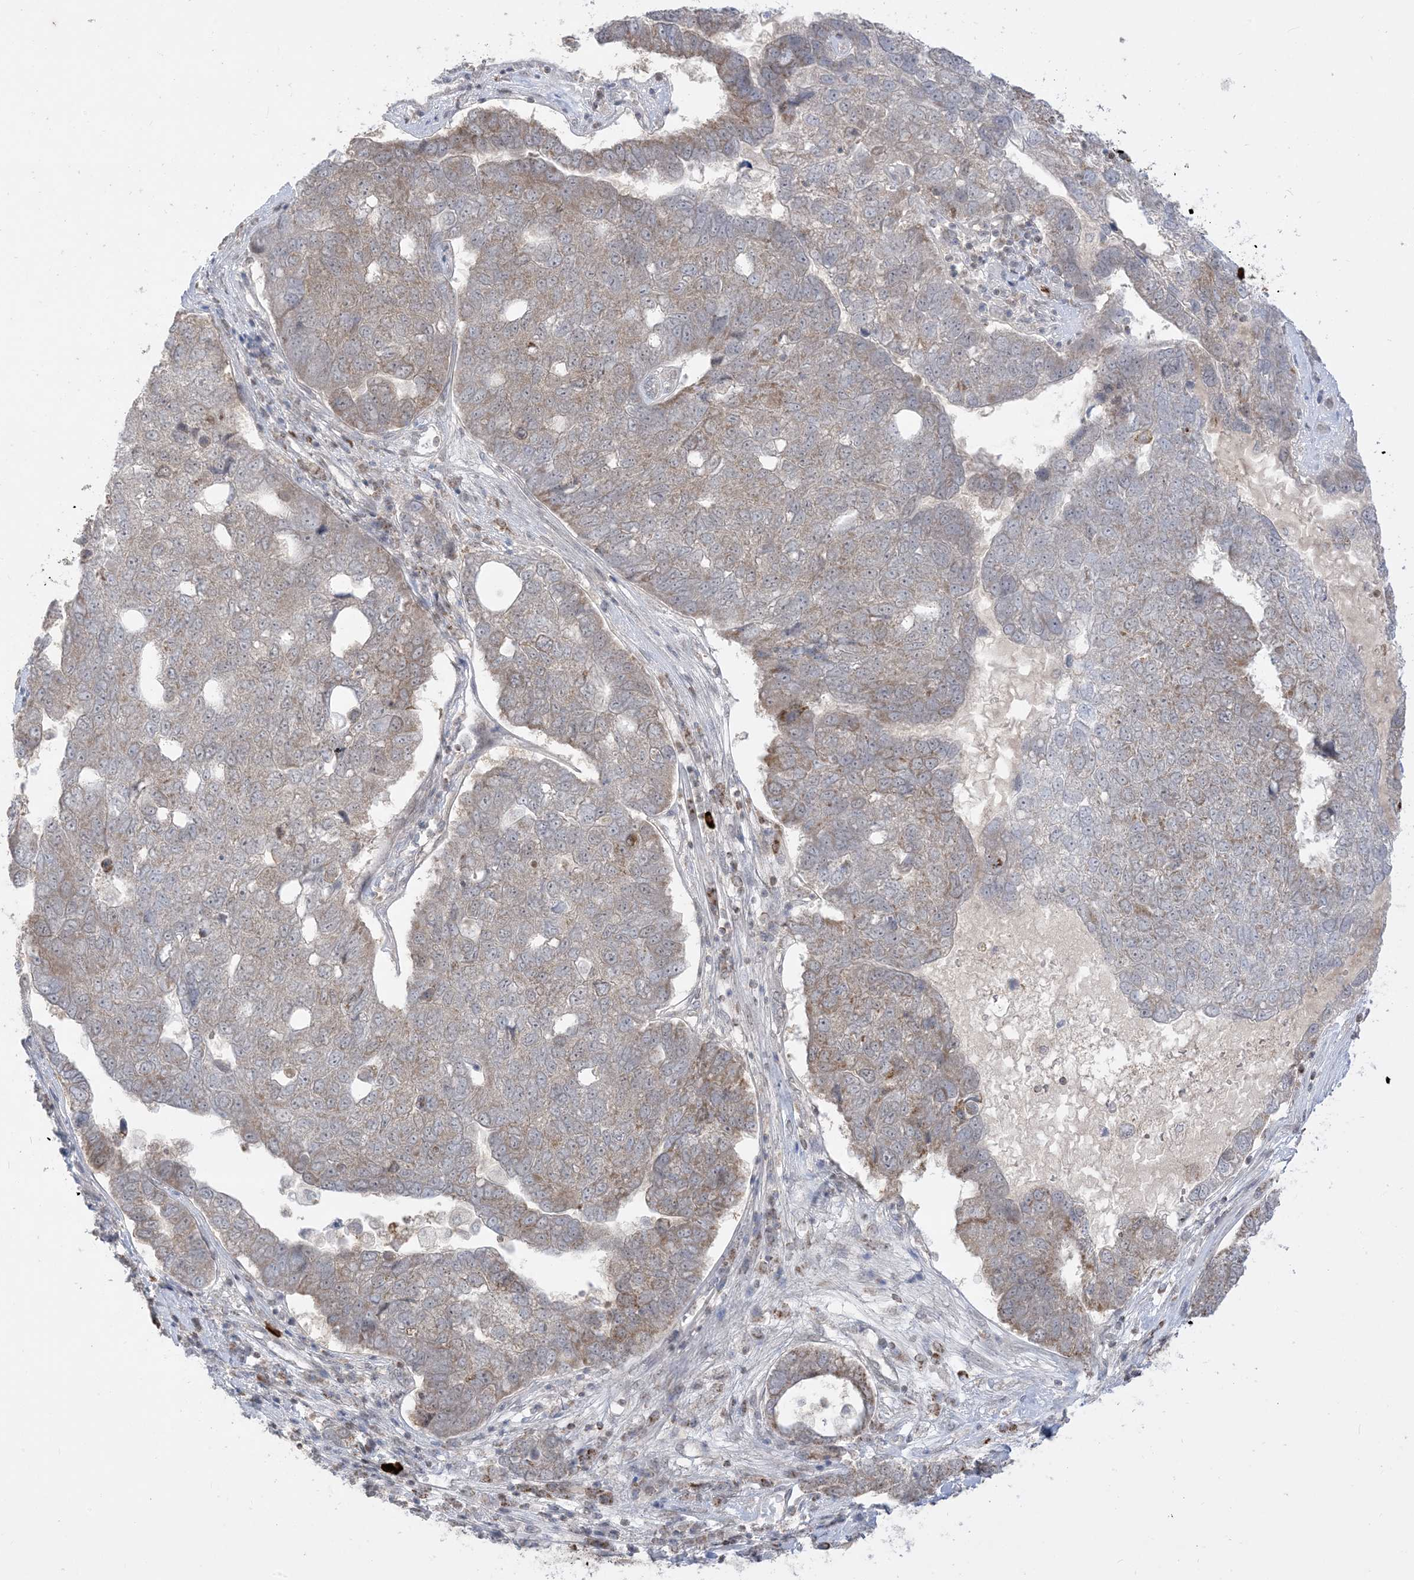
{"staining": {"intensity": "weak", "quantity": "25%-75%", "location": "cytoplasmic/membranous"}, "tissue": "pancreatic cancer", "cell_type": "Tumor cells", "image_type": "cancer", "snomed": [{"axis": "morphology", "description": "Adenocarcinoma, NOS"}, {"axis": "topography", "description": "Pancreas"}], "caption": "A photomicrograph showing weak cytoplasmic/membranous expression in about 25%-75% of tumor cells in pancreatic adenocarcinoma, as visualized by brown immunohistochemical staining.", "gene": "KANSL3", "patient": {"sex": "female", "age": 61}}